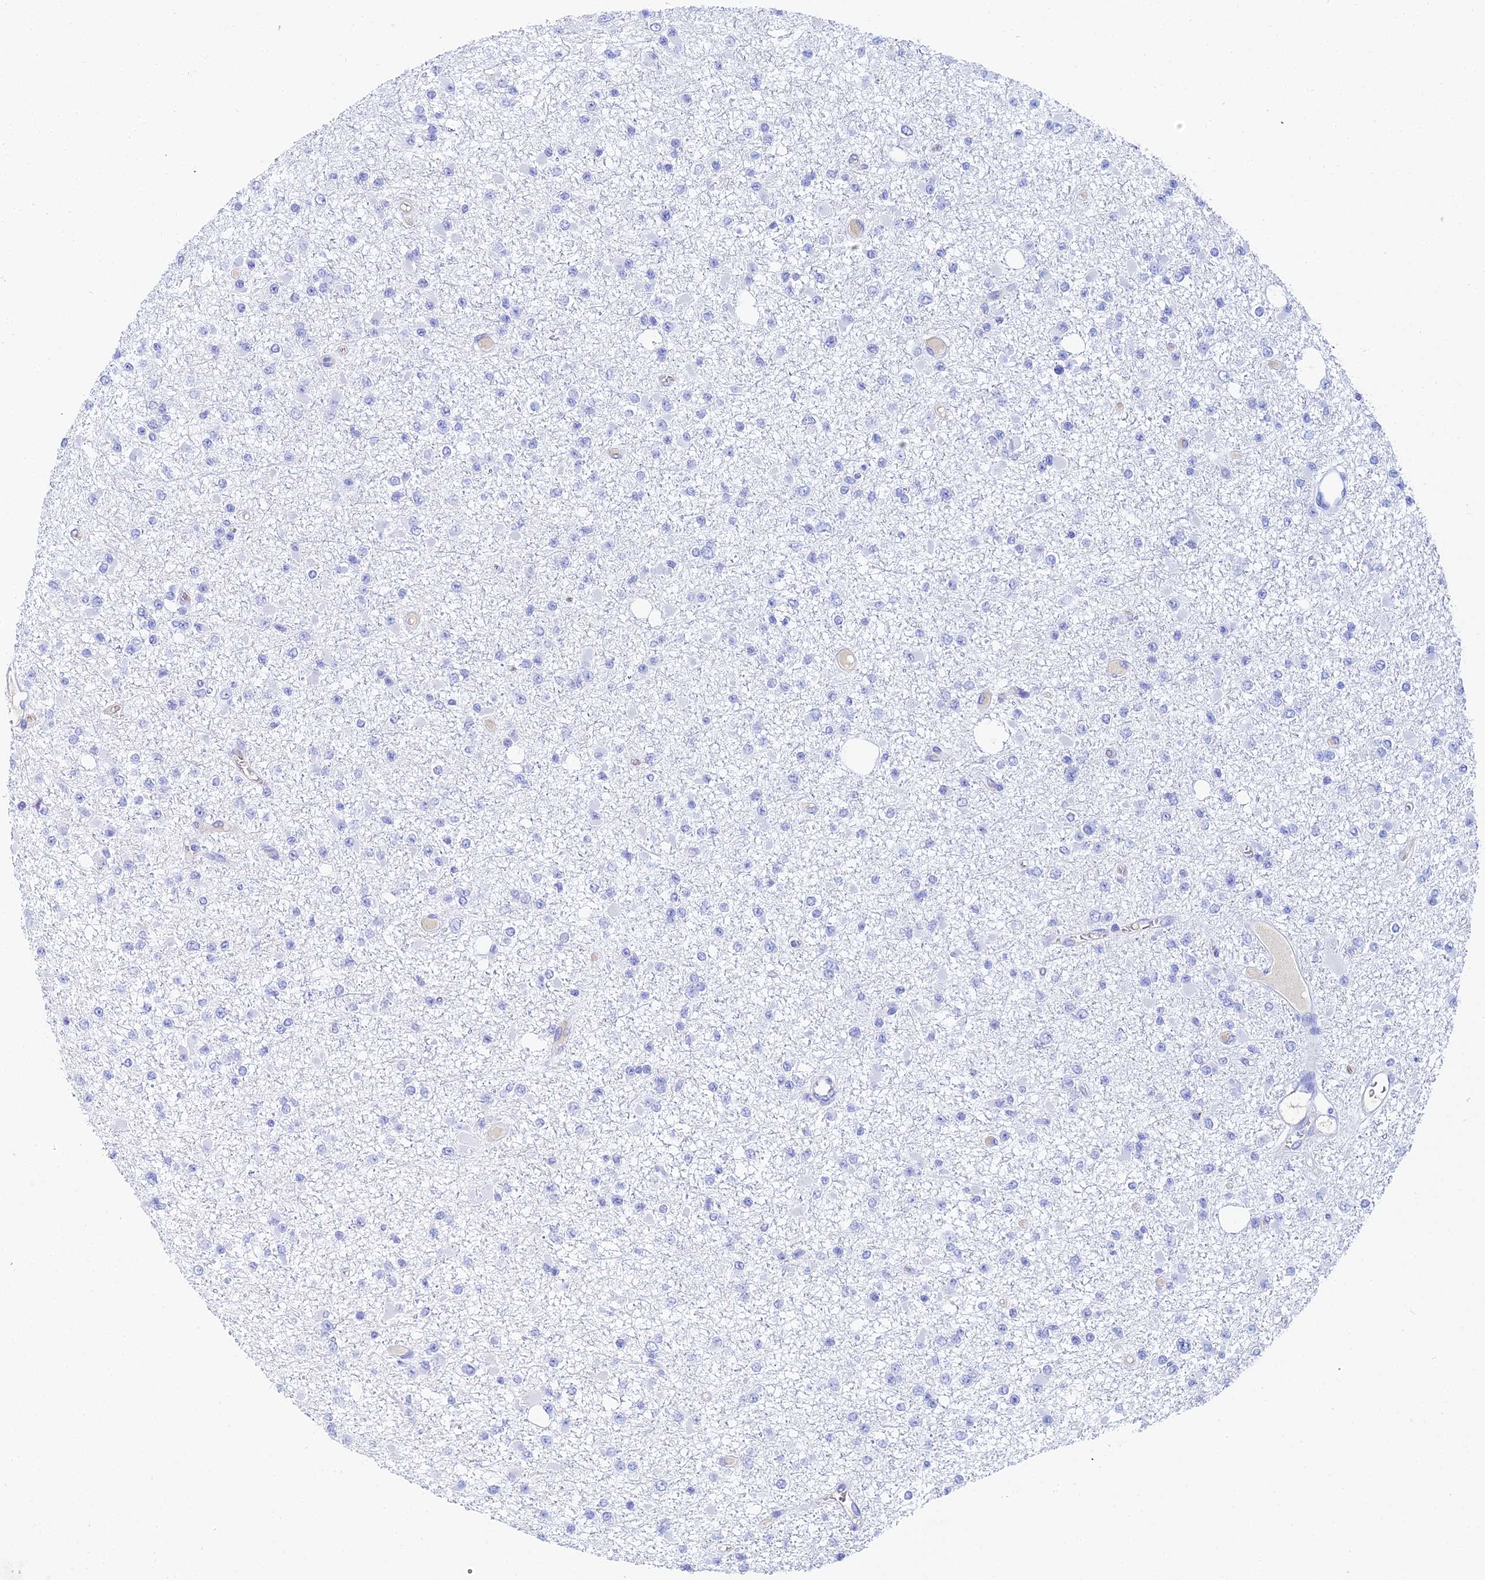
{"staining": {"intensity": "negative", "quantity": "none", "location": "none"}, "tissue": "glioma", "cell_type": "Tumor cells", "image_type": "cancer", "snomed": [{"axis": "morphology", "description": "Glioma, malignant, Low grade"}, {"axis": "topography", "description": "Brain"}], "caption": "Human glioma stained for a protein using immunohistochemistry (IHC) reveals no expression in tumor cells.", "gene": "CELA3A", "patient": {"sex": "female", "age": 22}}